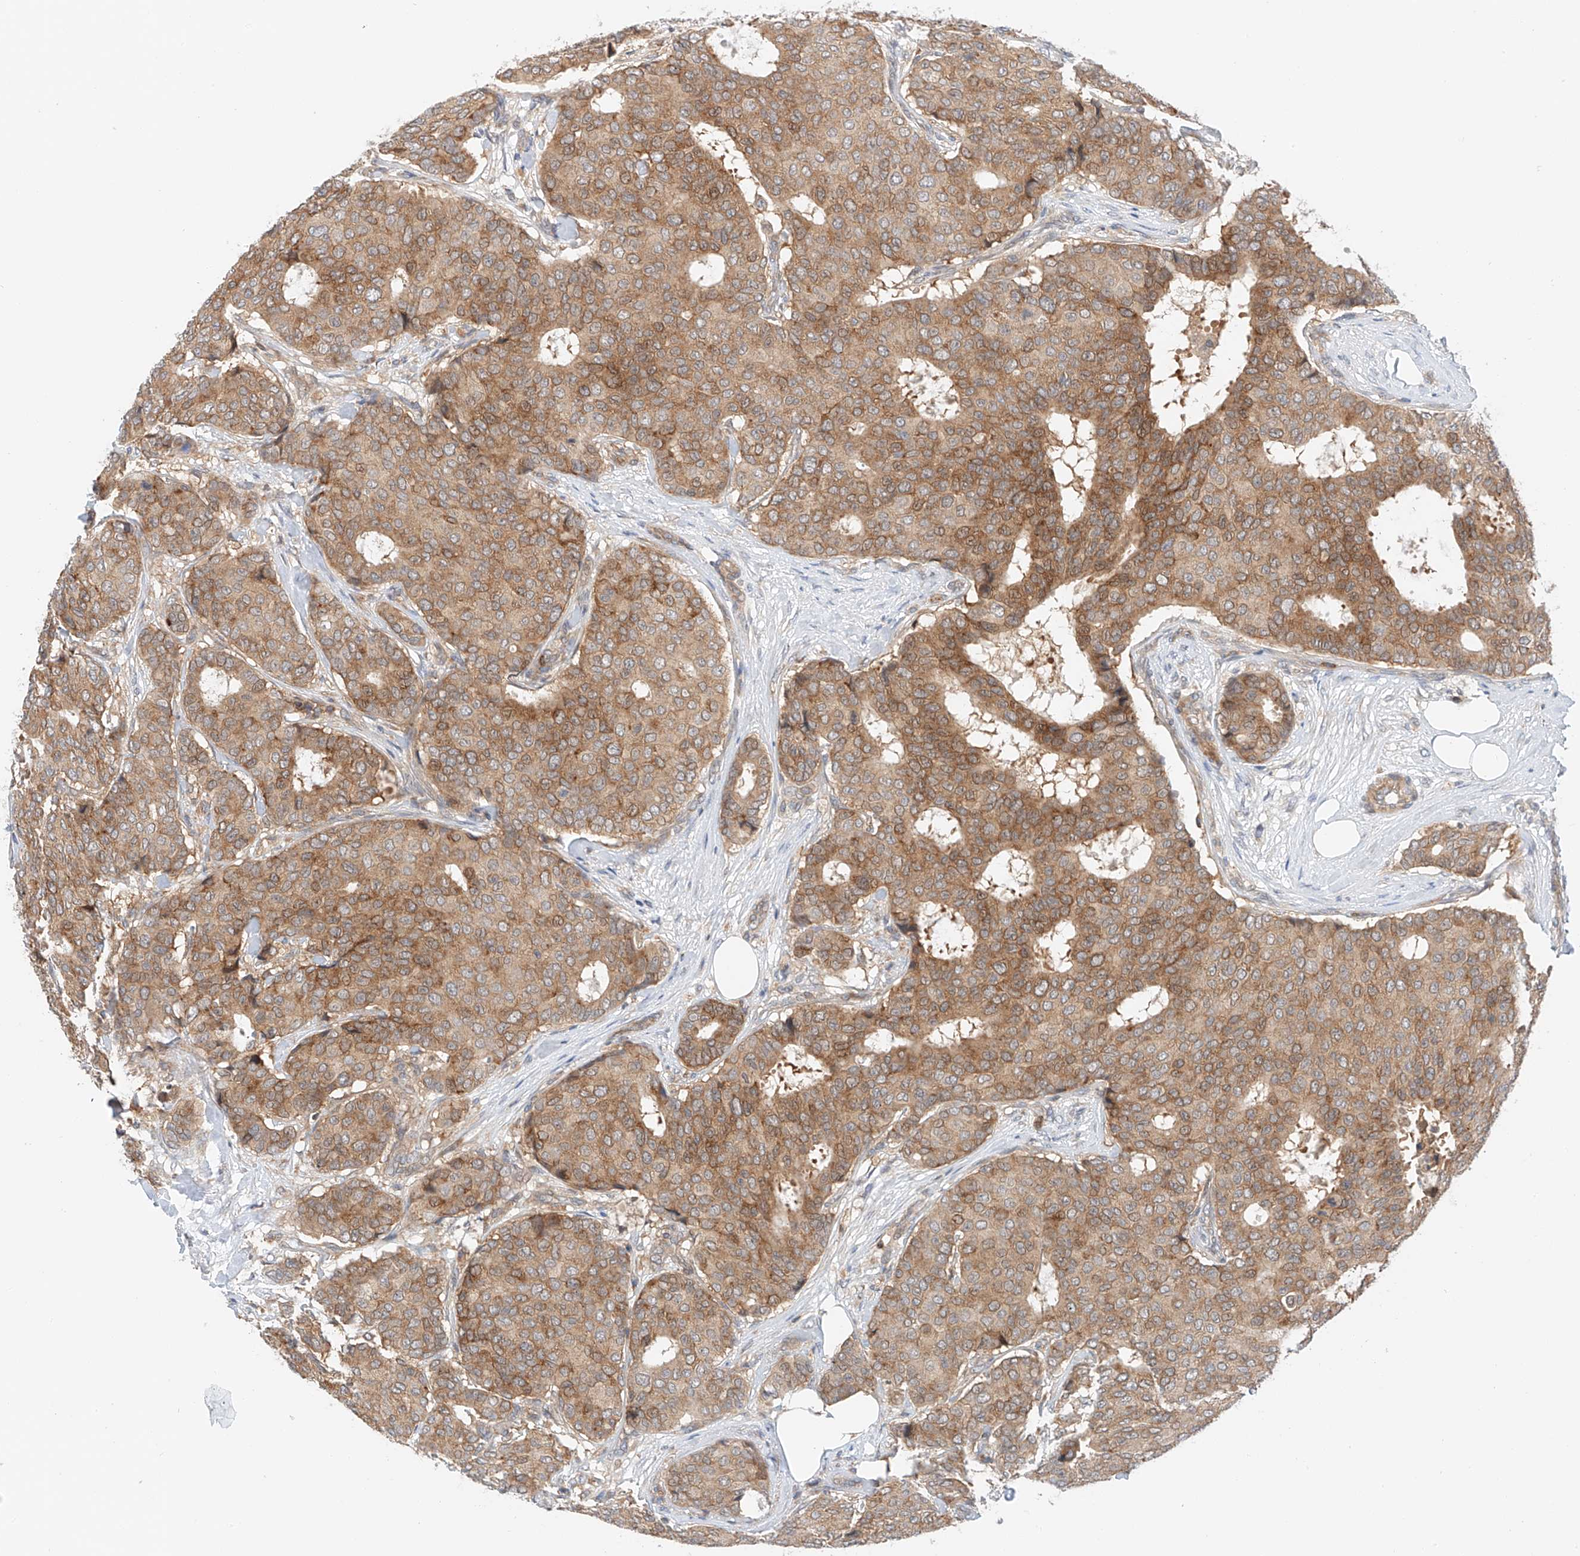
{"staining": {"intensity": "moderate", "quantity": ">75%", "location": "cytoplasmic/membranous"}, "tissue": "breast cancer", "cell_type": "Tumor cells", "image_type": "cancer", "snomed": [{"axis": "morphology", "description": "Duct carcinoma"}, {"axis": "topography", "description": "Breast"}], "caption": "Breast infiltrating ductal carcinoma stained for a protein (brown) reveals moderate cytoplasmic/membranous positive positivity in approximately >75% of tumor cells.", "gene": "MFN2", "patient": {"sex": "female", "age": 75}}